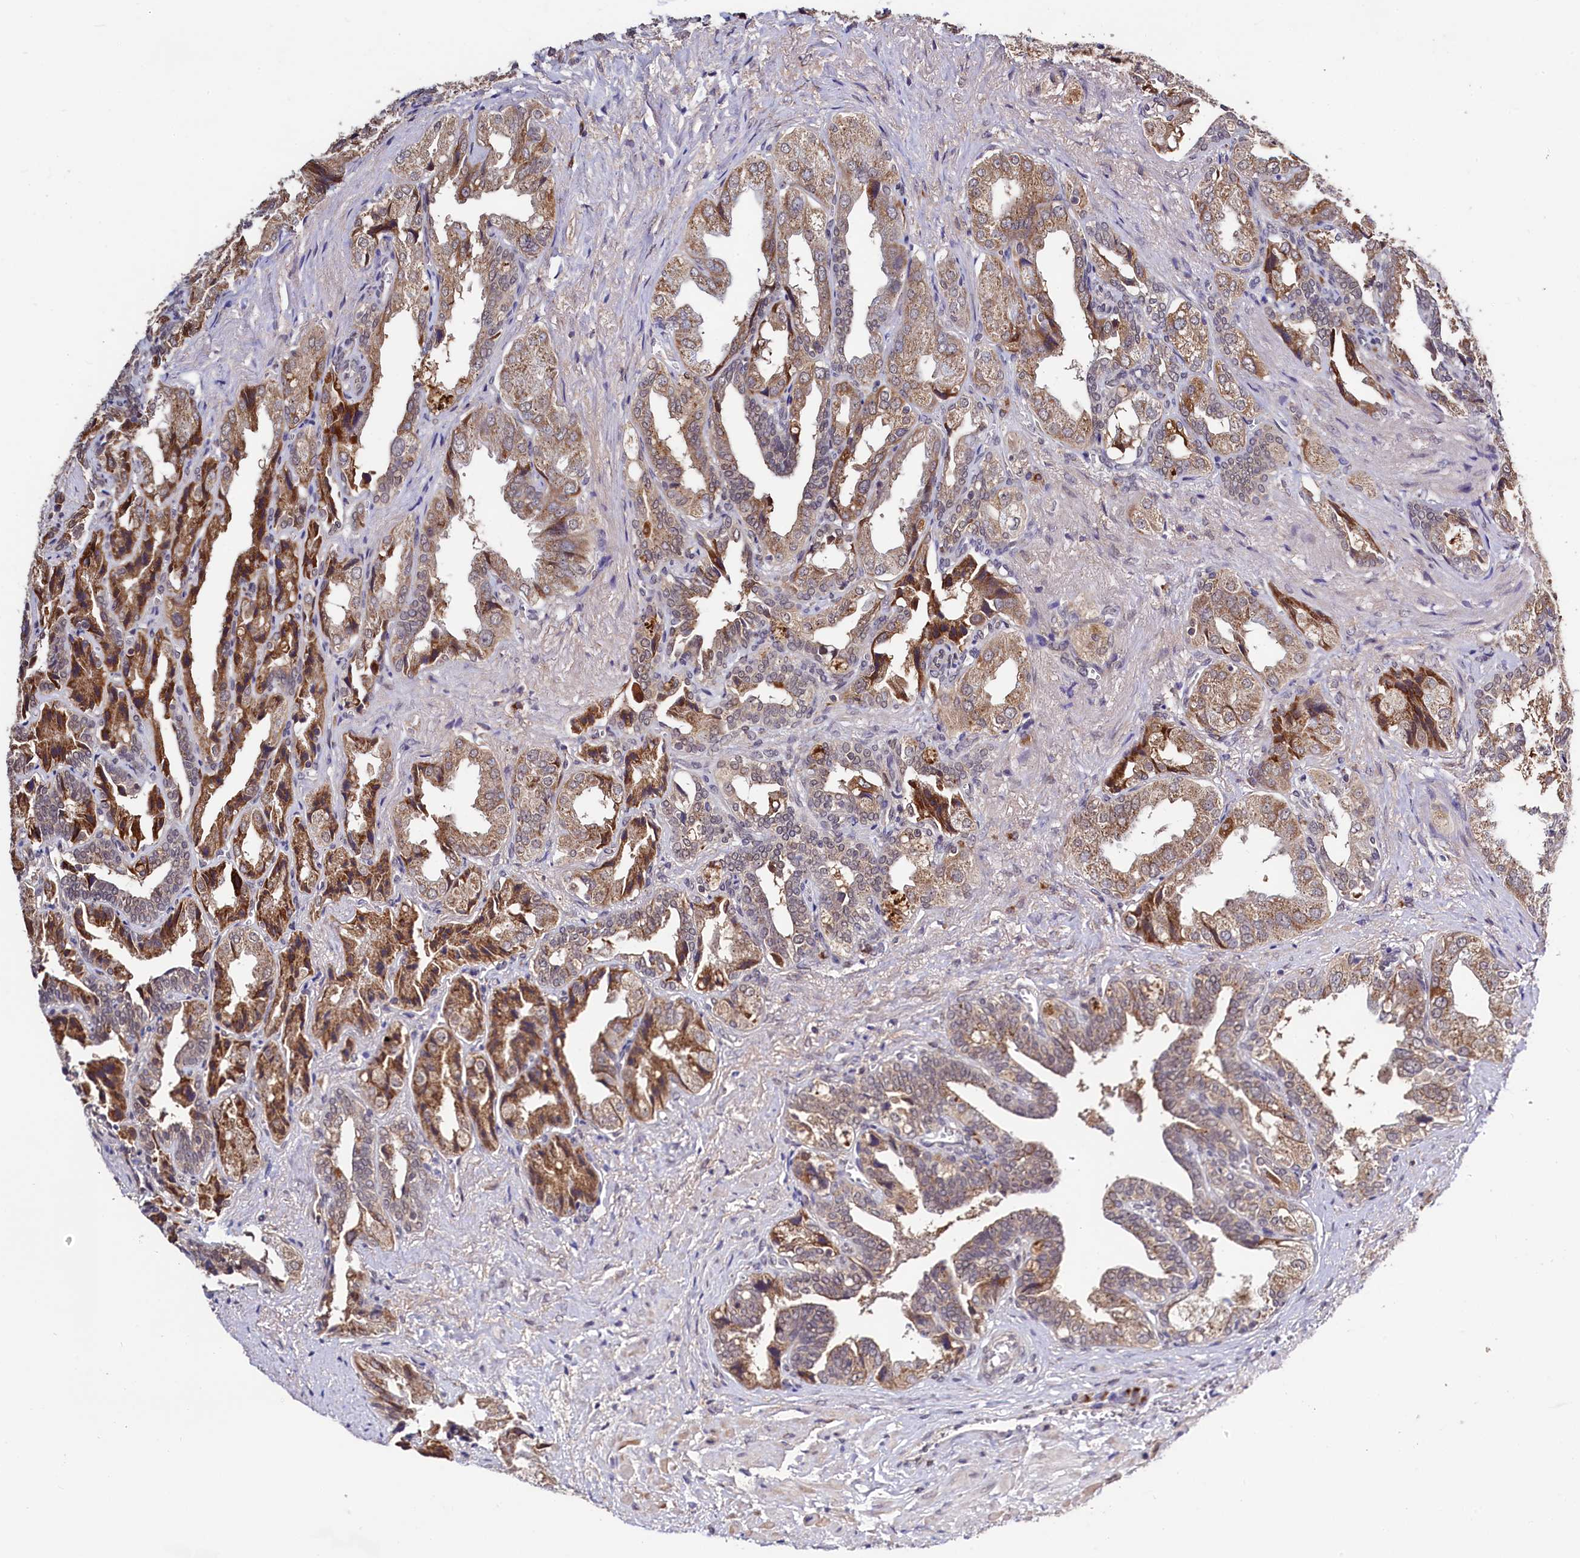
{"staining": {"intensity": "moderate", "quantity": ">75%", "location": "cytoplasmic/membranous"}, "tissue": "seminal vesicle", "cell_type": "Glandular cells", "image_type": "normal", "snomed": [{"axis": "morphology", "description": "Normal tissue, NOS"}, {"axis": "topography", "description": "Seminal veicle"}], "caption": "Immunohistochemistry of unremarkable human seminal vesicle displays medium levels of moderate cytoplasmic/membranous staining in about >75% of glandular cells.", "gene": "SEC24C", "patient": {"sex": "male", "age": 63}}